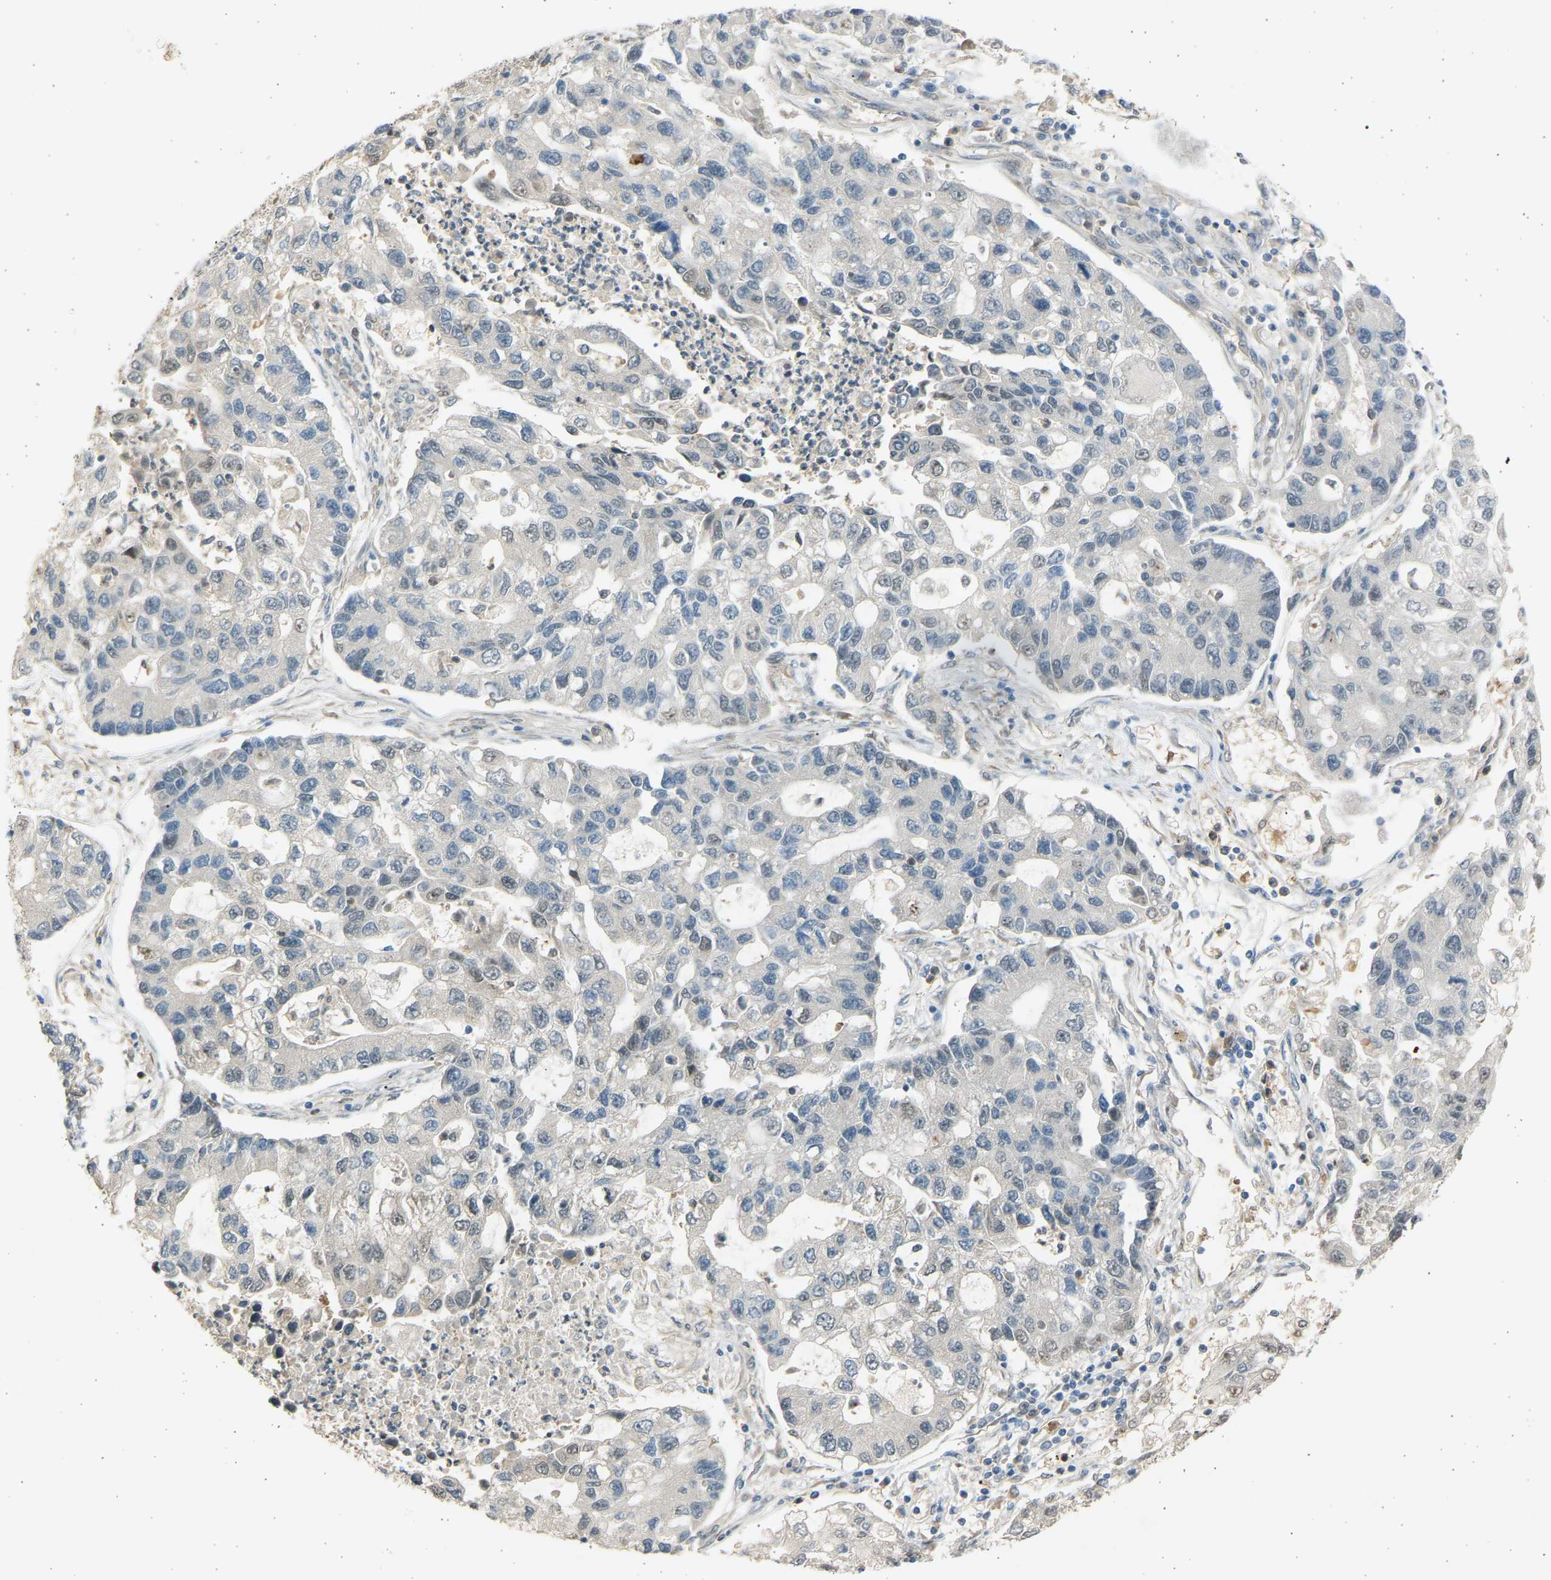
{"staining": {"intensity": "weak", "quantity": "<25%", "location": "nuclear"}, "tissue": "lung cancer", "cell_type": "Tumor cells", "image_type": "cancer", "snomed": [{"axis": "morphology", "description": "Adenocarcinoma, NOS"}, {"axis": "topography", "description": "Lung"}], "caption": "Histopathology image shows no significant protein expression in tumor cells of lung cancer (adenocarcinoma).", "gene": "BIRC2", "patient": {"sex": "female", "age": 51}}